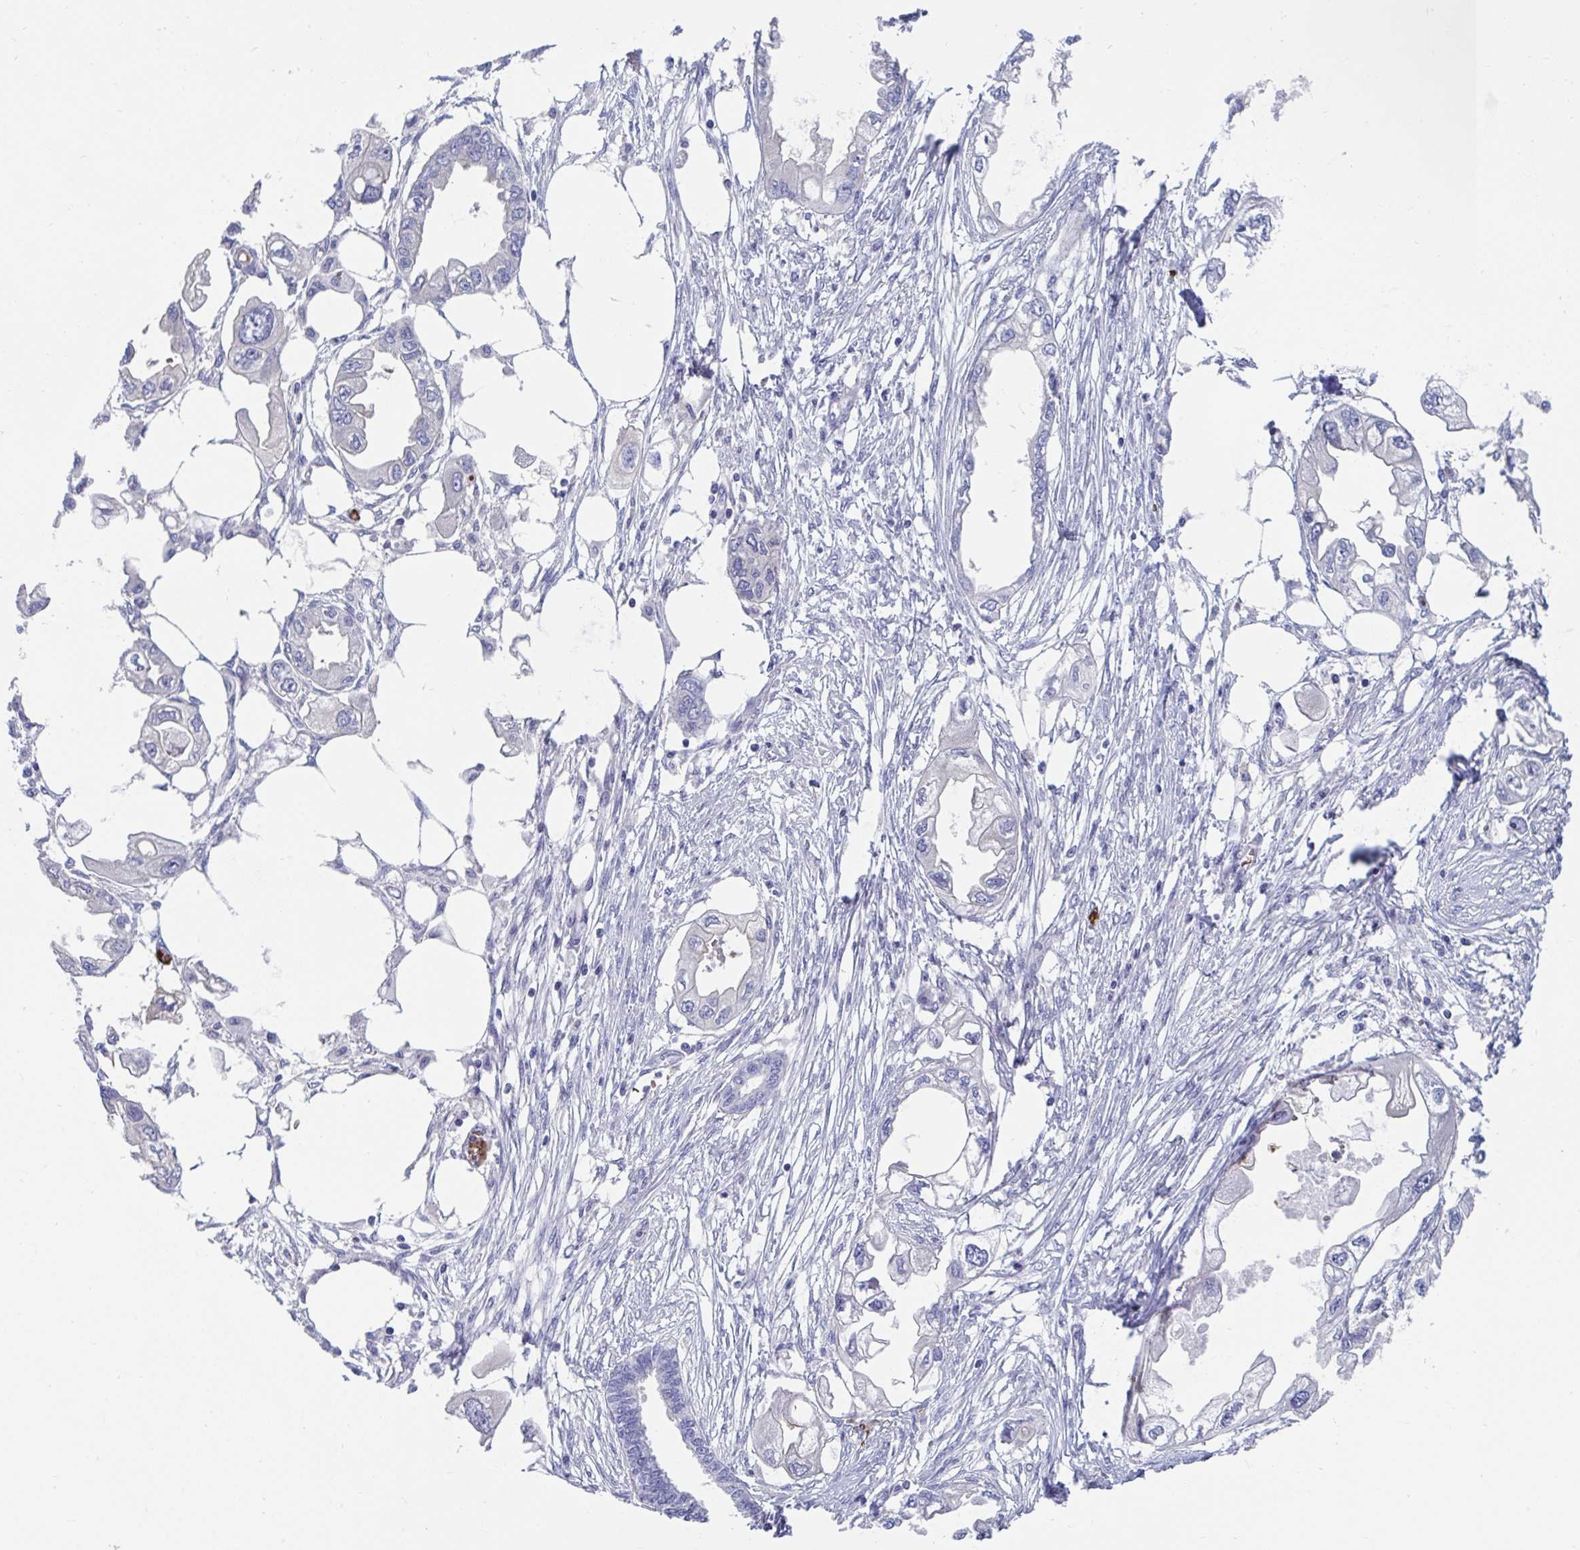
{"staining": {"intensity": "negative", "quantity": "none", "location": "none"}, "tissue": "endometrial cancer", "cell_type": "Tumor cells", "image_type": "cancer", "snomed": [{"axis": "morphology", "description": "Adenocarcinoma, NOS"}, {"axis": "morphology", "description": "Adenocarcinoma, metastatic, NOS"}, {"axis": "topography", "description": "Adipose tissue"}, {"axis": "topography", "description": "Endometrium"}], "caption": "Endometrial metastatic adenocarcinoma was stained to show a protein in brown. There is no significant positivity in tumor cells.", "gene": "TTC30B", "patient": {"sex": "female", "age": 67}}